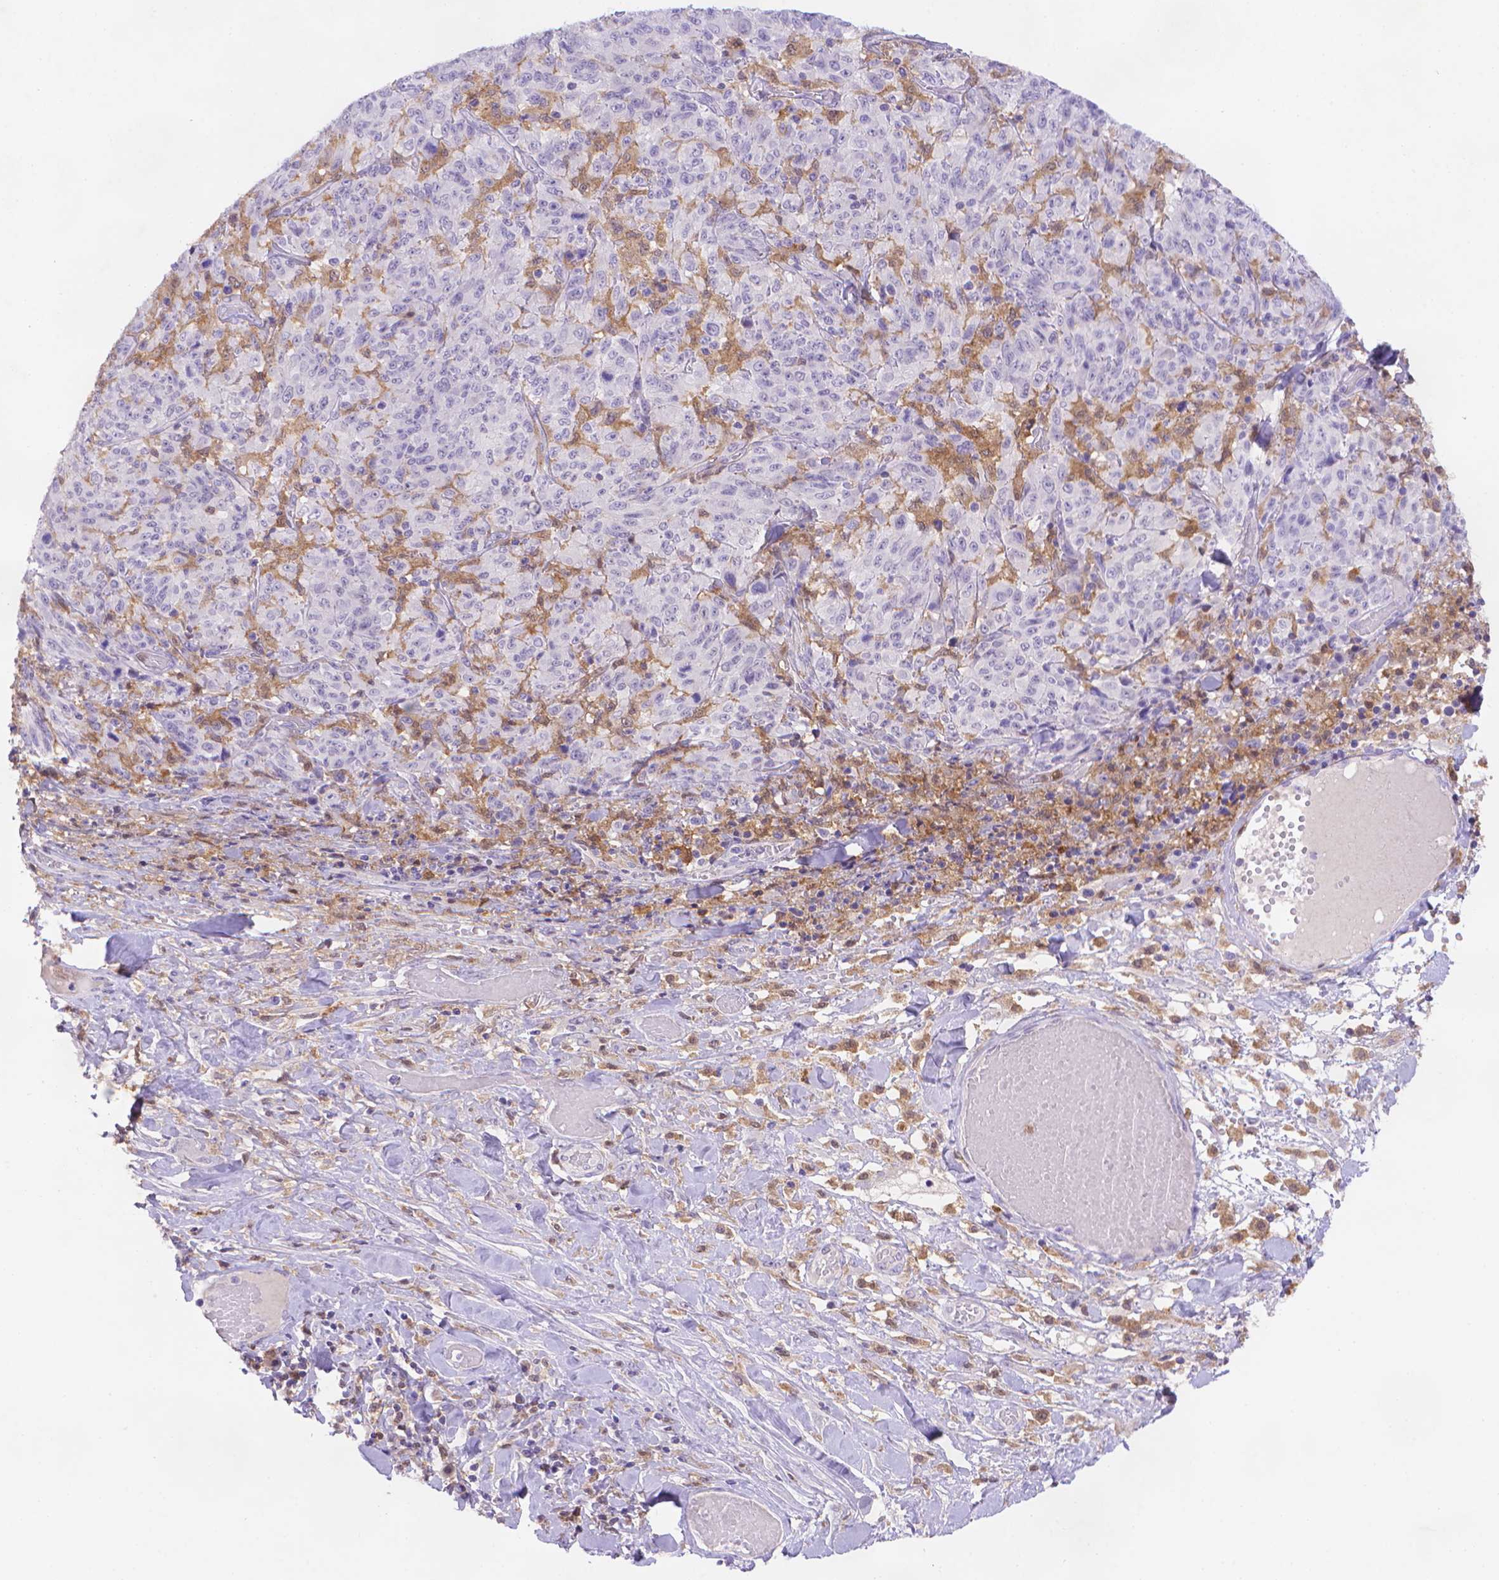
{"staining": {"intensity": "negative", "quantity": "none", "location": "none"}, "tissue": "melanoma", "cell_type": "Tumor cells", "image_type": "cancer", "snomed": [{"axis": "morphology", "description": "Malignant melanoma, NOS"}, {"axis": "topography", "description": "Skin"}], "caption": "DAB (3,3'-diaminobenzidine) immunohistochemical staining of human melanoma reveals no significant expression in tumor cells. The staining was performed using DAB (3,3'-diaminobenzidine) to visualize the protein expression in brown, while the nuclei were stained in blue with hematoxylin (Magnification: 20x).", "gene": "FGD2", "patient": {"sex": "female", "age": 91}}